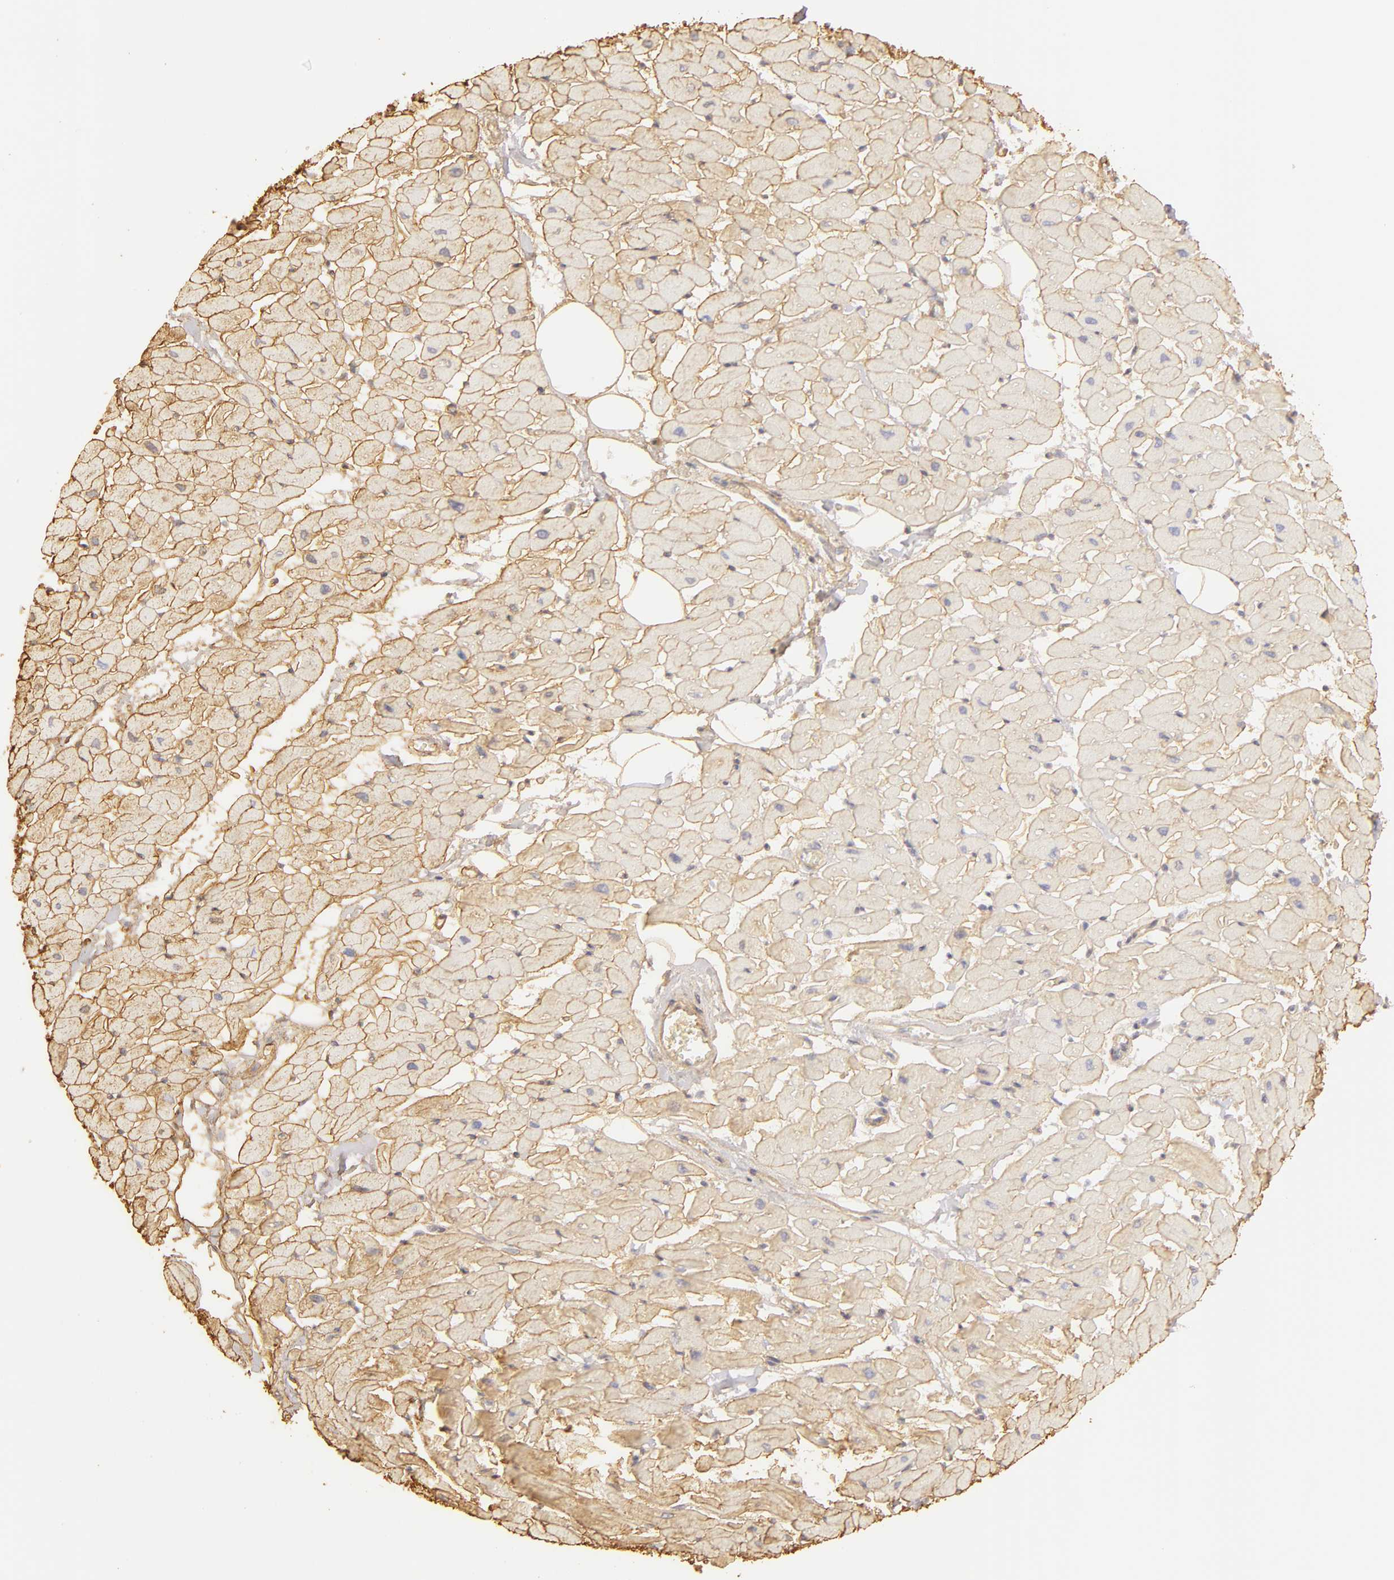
{"staining": {"intensity": "moderate", "quantity": ">75%", "location": "cytoplasmic/membranous"}, "tissue": "heart muscle", "cell_type": "Cardiomyocytes", "image_type": "normal", "snomed": [{"axis": "morphology", "description": "Normal tissue, NOS"}, {"axis": "topography", "description": "Heart"}], "caption": "Moderate cytoplasmic/membranous staining is appreciated in approximately >75% of cardiomyocytes in normal heart muscle. (brown staining indicates protein expression, while blue staining denotes nuclei).", "gene": "COL4A1", "patient": {"sex": "female", "age": 19}}